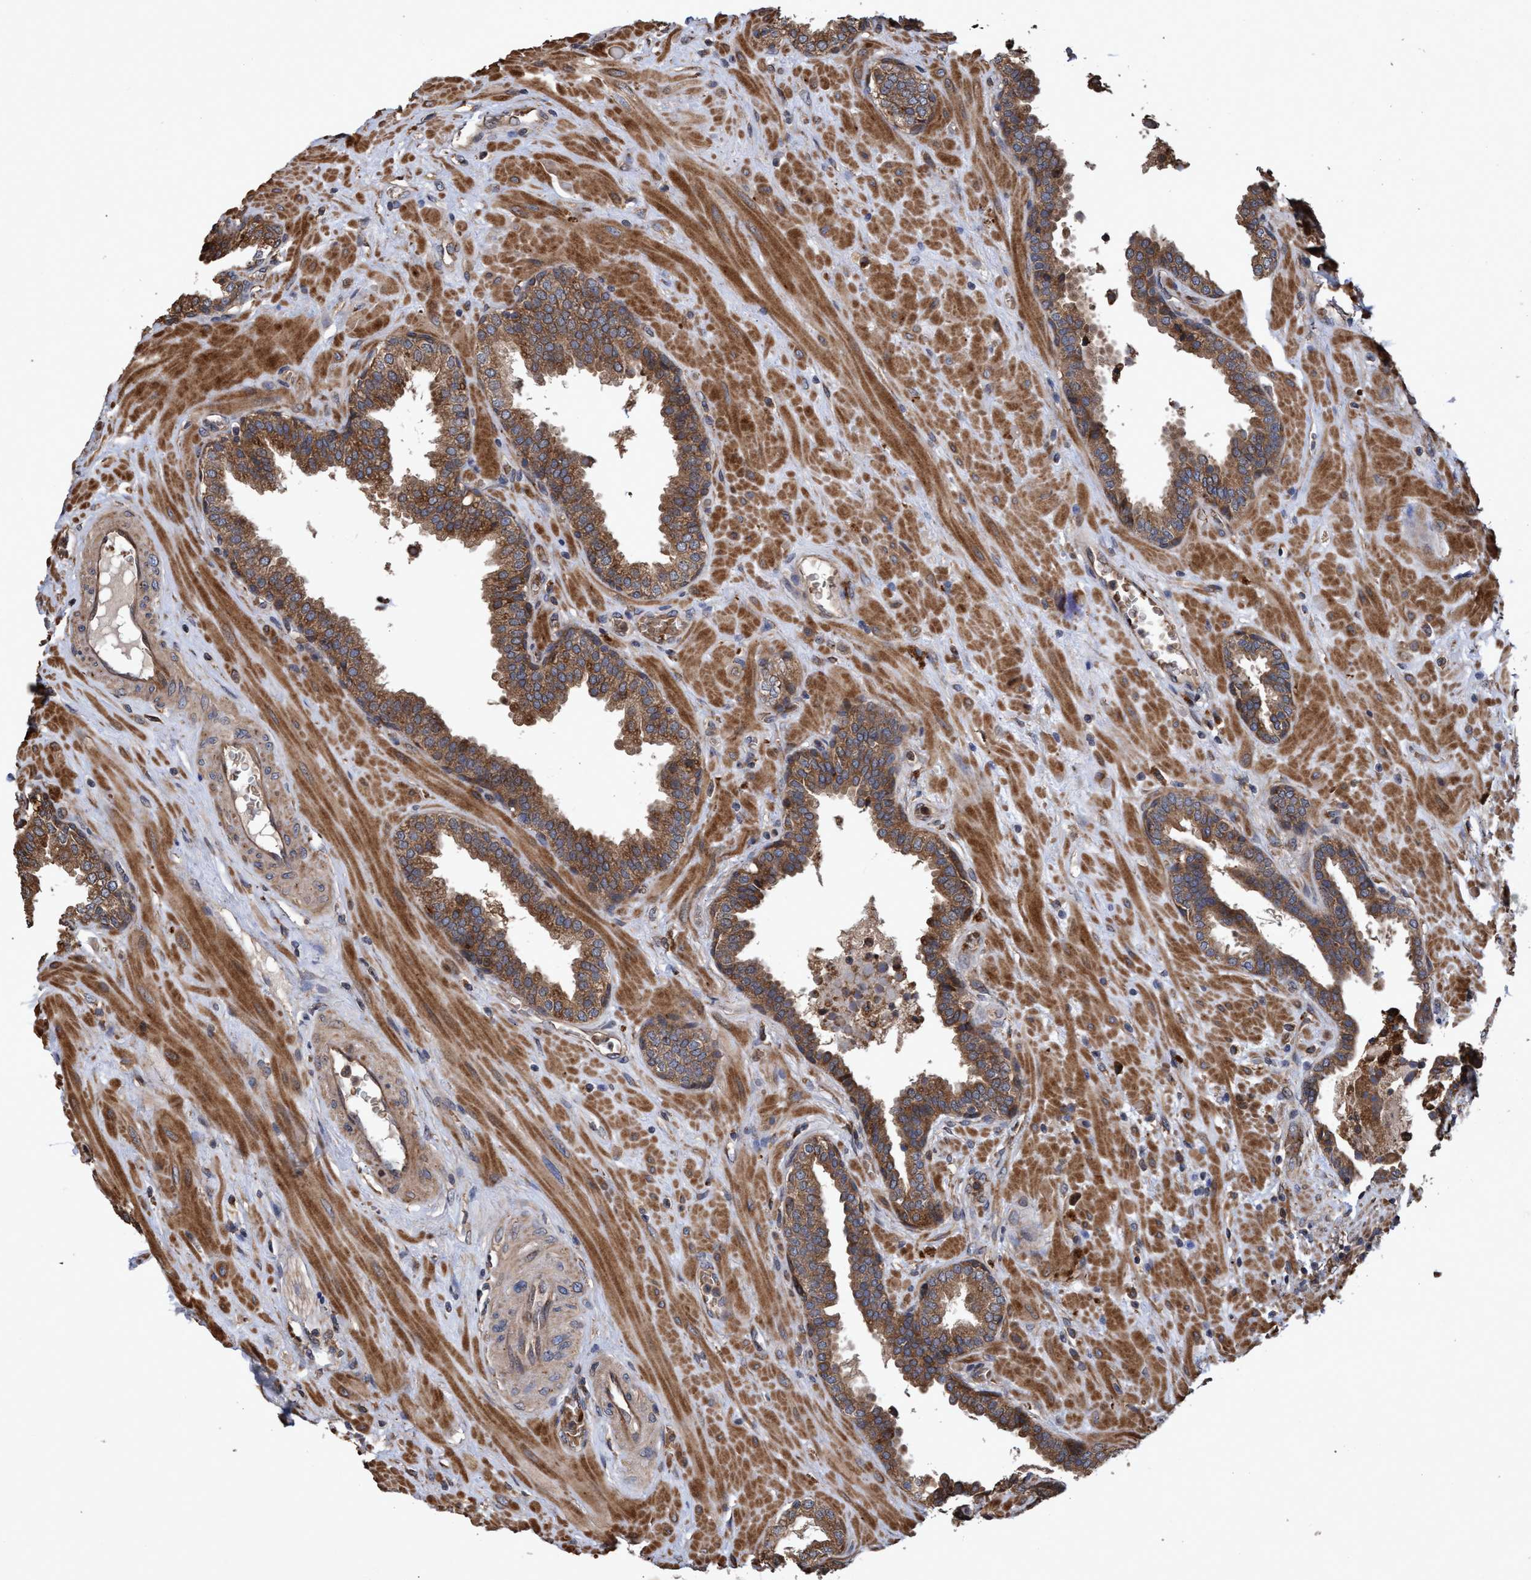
{"staining": {"intensity": "moderate", "quantity": ">75%", "location": "cytoplasmic/membranous"}, "tissue": "prostate", "cell_type": "Glandular cells", "image_type": "normal", "snomed": [{"axis": "morphology", "description": "Normal tissue, NOS"}, {"axis": "topography", "description": "Prostate"}], "caption": "About >75% of glandular cells in benign prostate exhibit moderate cytoplasmic/membranous protein staining as visualized by brown immunohistochemical staining.", "gene": "CHMP6", "patient": {"sex": "male", "age": 51}}